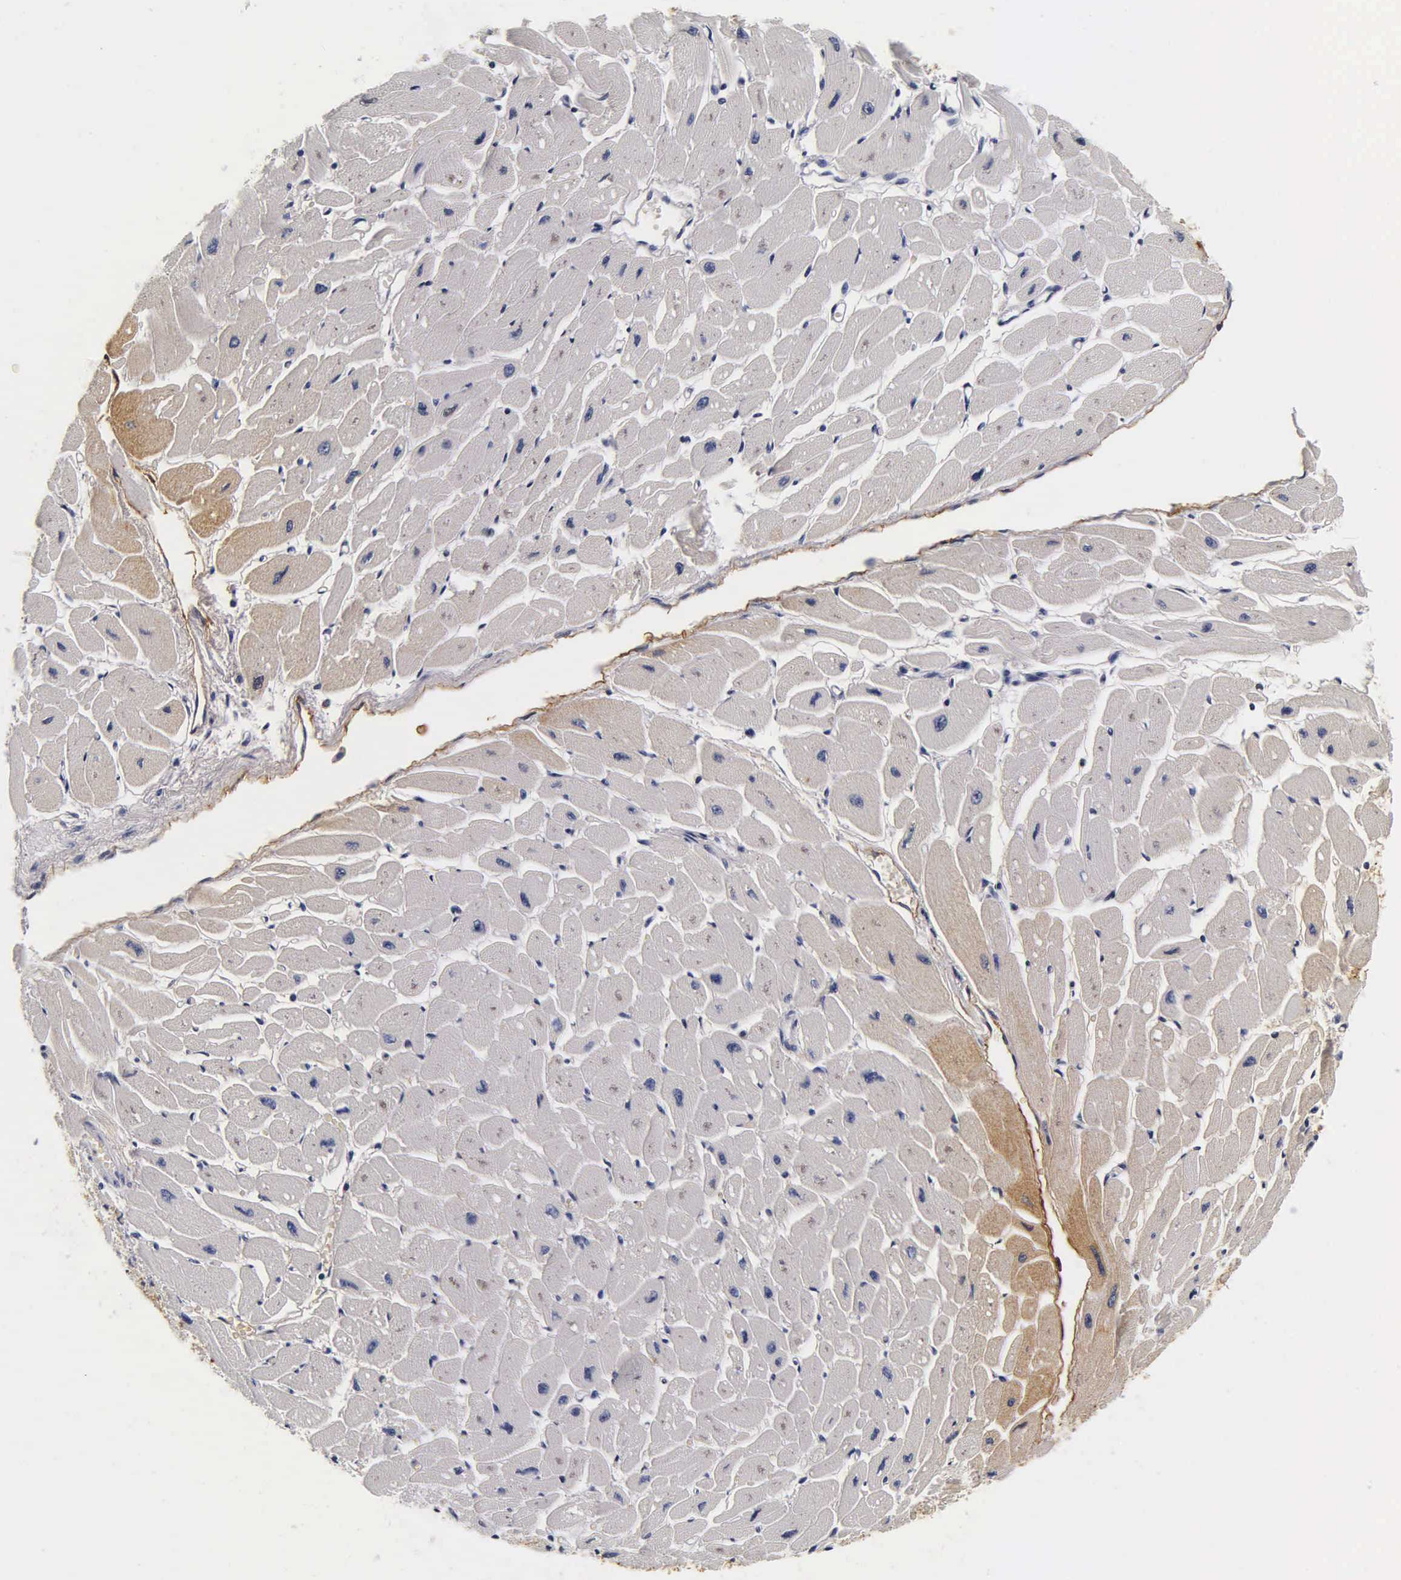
{"staining": {"intensity": "weak", "quantity": "<25%", "location": "cytoplasmic/membranous"}, "tissue": "heart muscle", "cell_type": "Cardiomyocytes", "image_type": "normal", "snomed": [{"axis": "morphology", "description": "Normal tissue, NOS"}, {"axis": "topography", "description": "Heart"}], "caption": "IHC of normal heart muscle displays no expression in cardiomyocytes. Brightfield microscopy of immunohistochemistry (IHC) stained with DAB (3,3'-diaminobenzidine) (brown) and hematoxylin (blue), captured at high magnification.", "gene": "TG", "patient": {"sex": "female", "age": 54}}